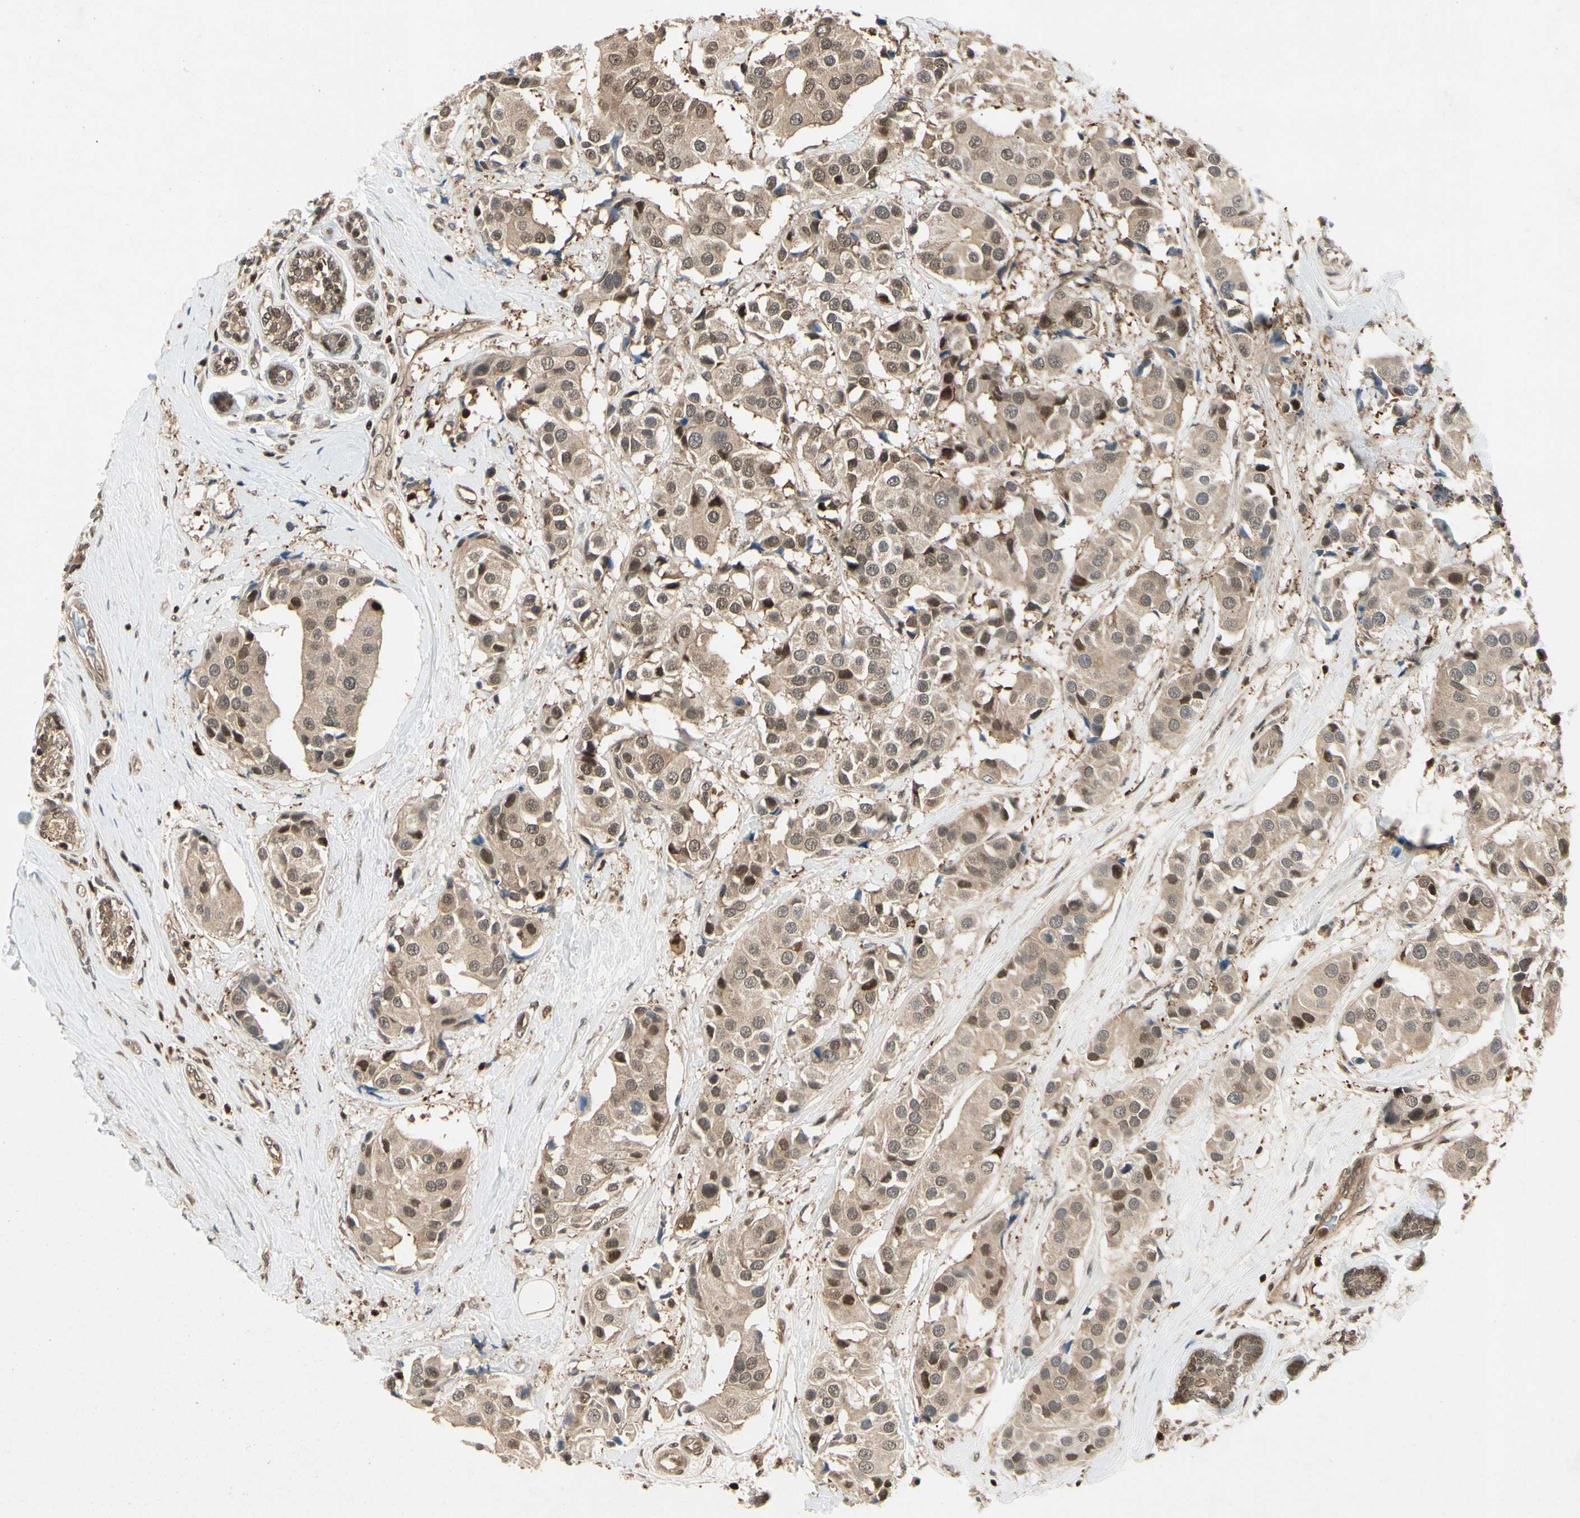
{"staining": {"intensity": "moderate", "quantity": ">75%", "location": "cytoplasmic/membranous"}, "tissue": "breast cancer", "cell_type": "Tumor cells", "image_type": "cancer", "snomed": [{"axis": "morphology", "description": "Normal tissue, NOS"}, {"axis": "morphology", "description": "Duct carcinoma"}, {"axis": "topography", "description": "Breast"}], "caption": "Immunohistochemical staining of human breast cancer (invasive ductal carcinoma) displays medium levels of moderate cytoplasmic/membranous protein expression in about >75% of tumor cells.", "gene": "YWHAQ", "patient": {"sex": "female", "age": 39}}